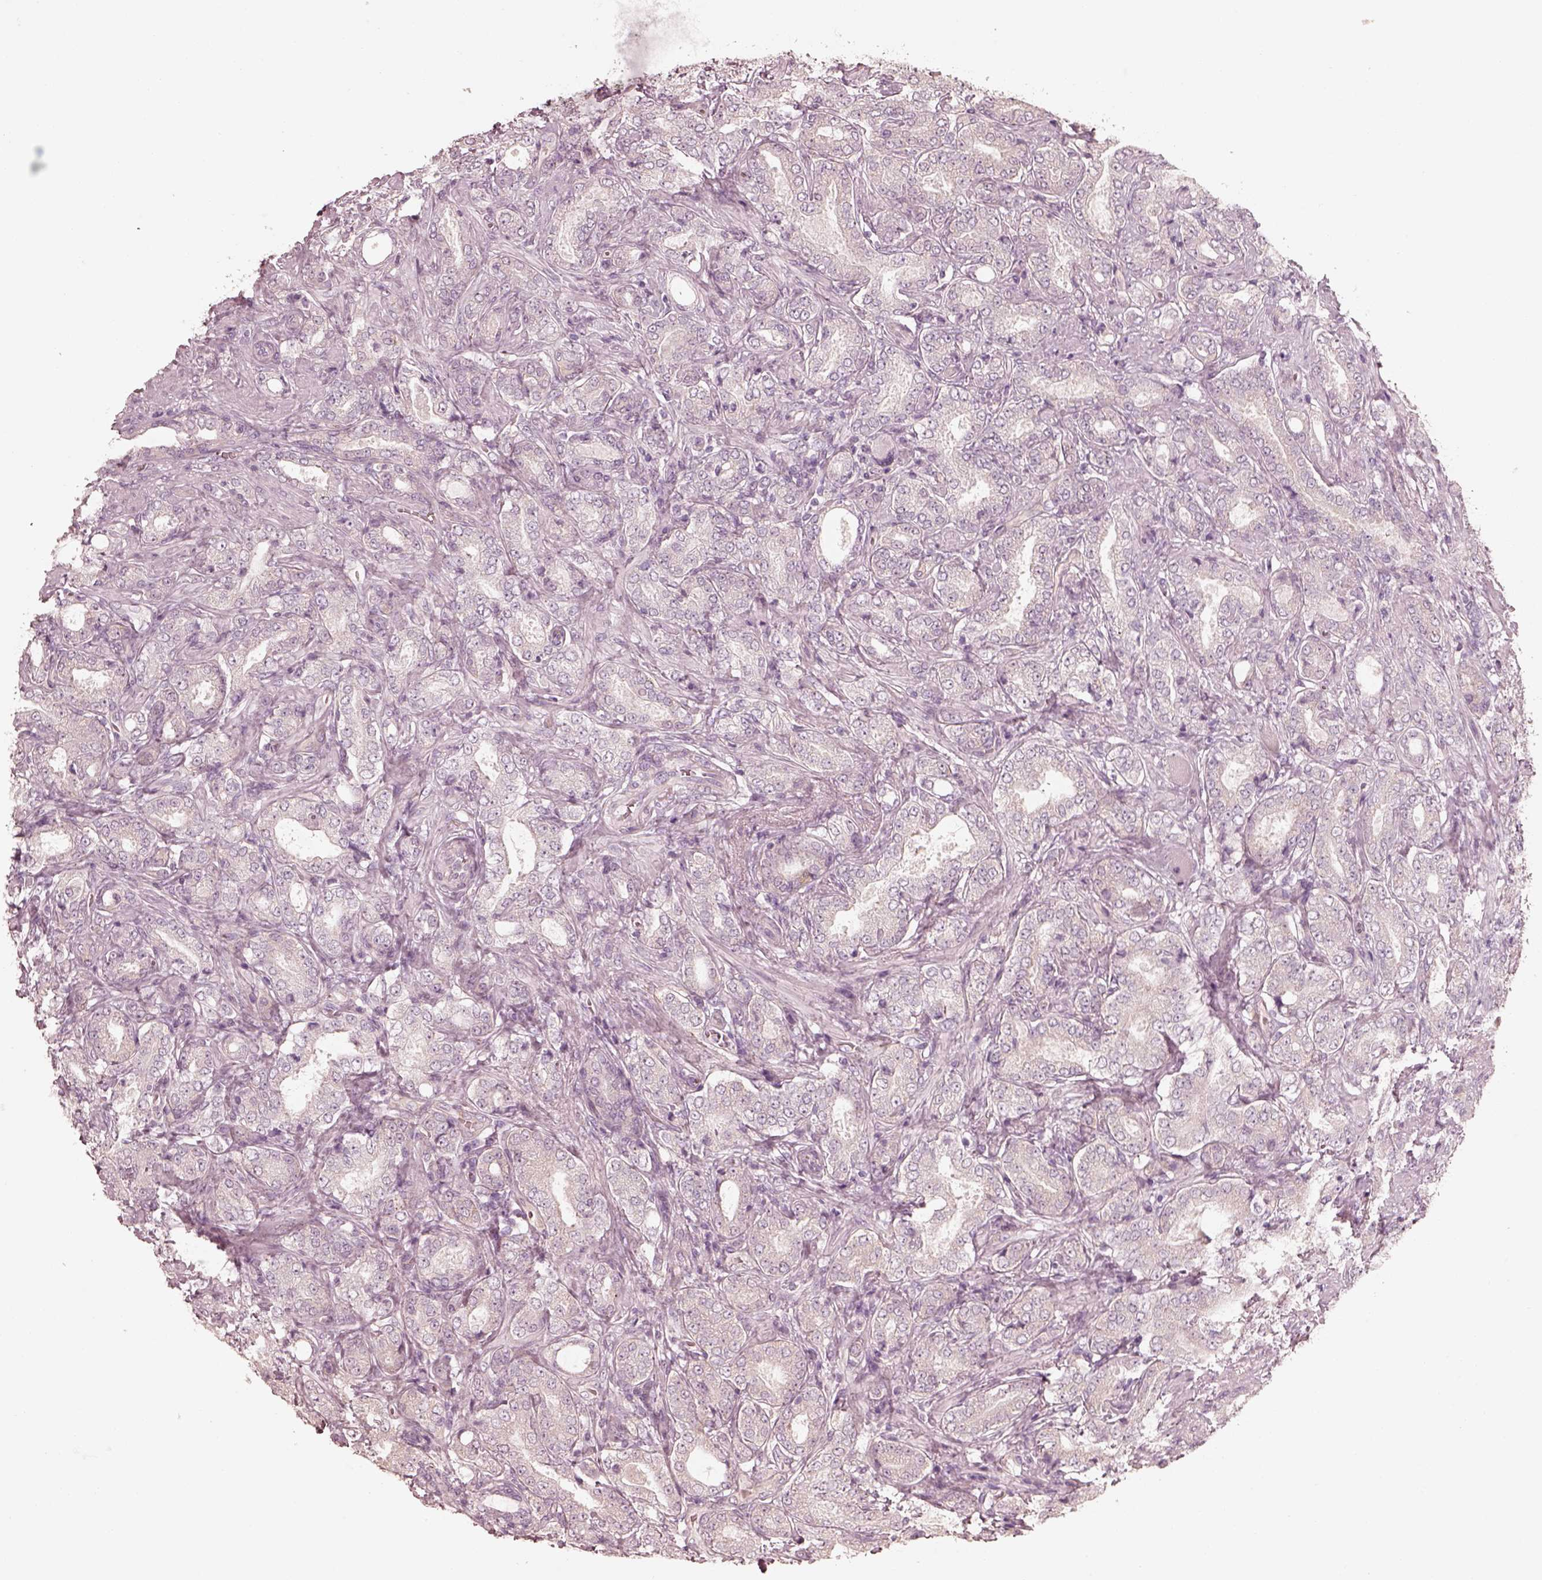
{"staining": {"intensity": "negative", "quantity": "none", "location": "none"}, "tissue": "prostate cancer", "cell_type": "Tumor cells", "image_type": "cancer", "snomed": [{"axis": "morphology", "description": "Adenocarcinoma, NOS"}, {"axis": "topography", "description": "Prostate"}], "caption": "Immunohistochemical staining of prostate cancer exhibits no significant staining in tumor cells.", "gene": "RAB3C", "patient": {"sex": "male", "age": 64}}